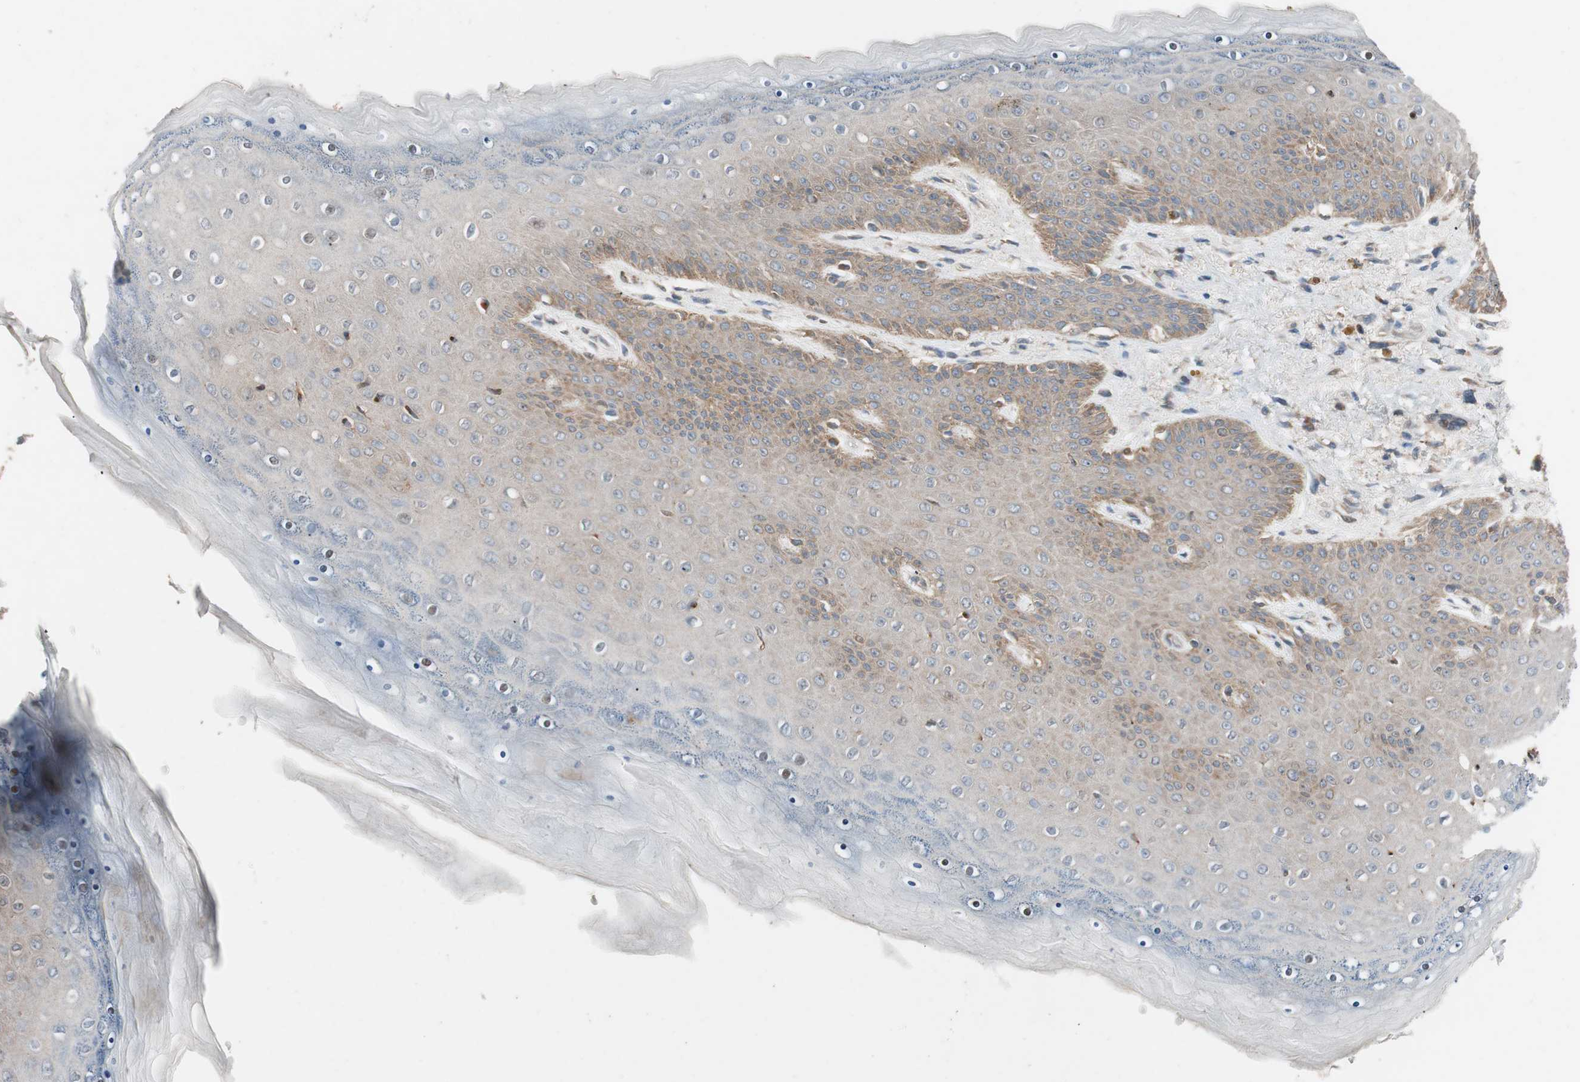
{"staining": {"intensity": "moderate", "quantity": "<25%", "location": "cytoplasmic/membranous"}, "tissue": "skin", "cell_type": "Epidermal cells", "image_type": "normal", "snomed": [{"axis": "morphology", "description": "Normal tissue, NOS"}, {"axis": "topography", "description": "Anal"}], "caption": "Brown immunohistochemical staining in unremarkable human skin shows moderate cytoplasmic/membranous positivity in about <25% of epidermal cells.", "gene": "FAAH", "patient": {"sex": "female", "age": 46}}